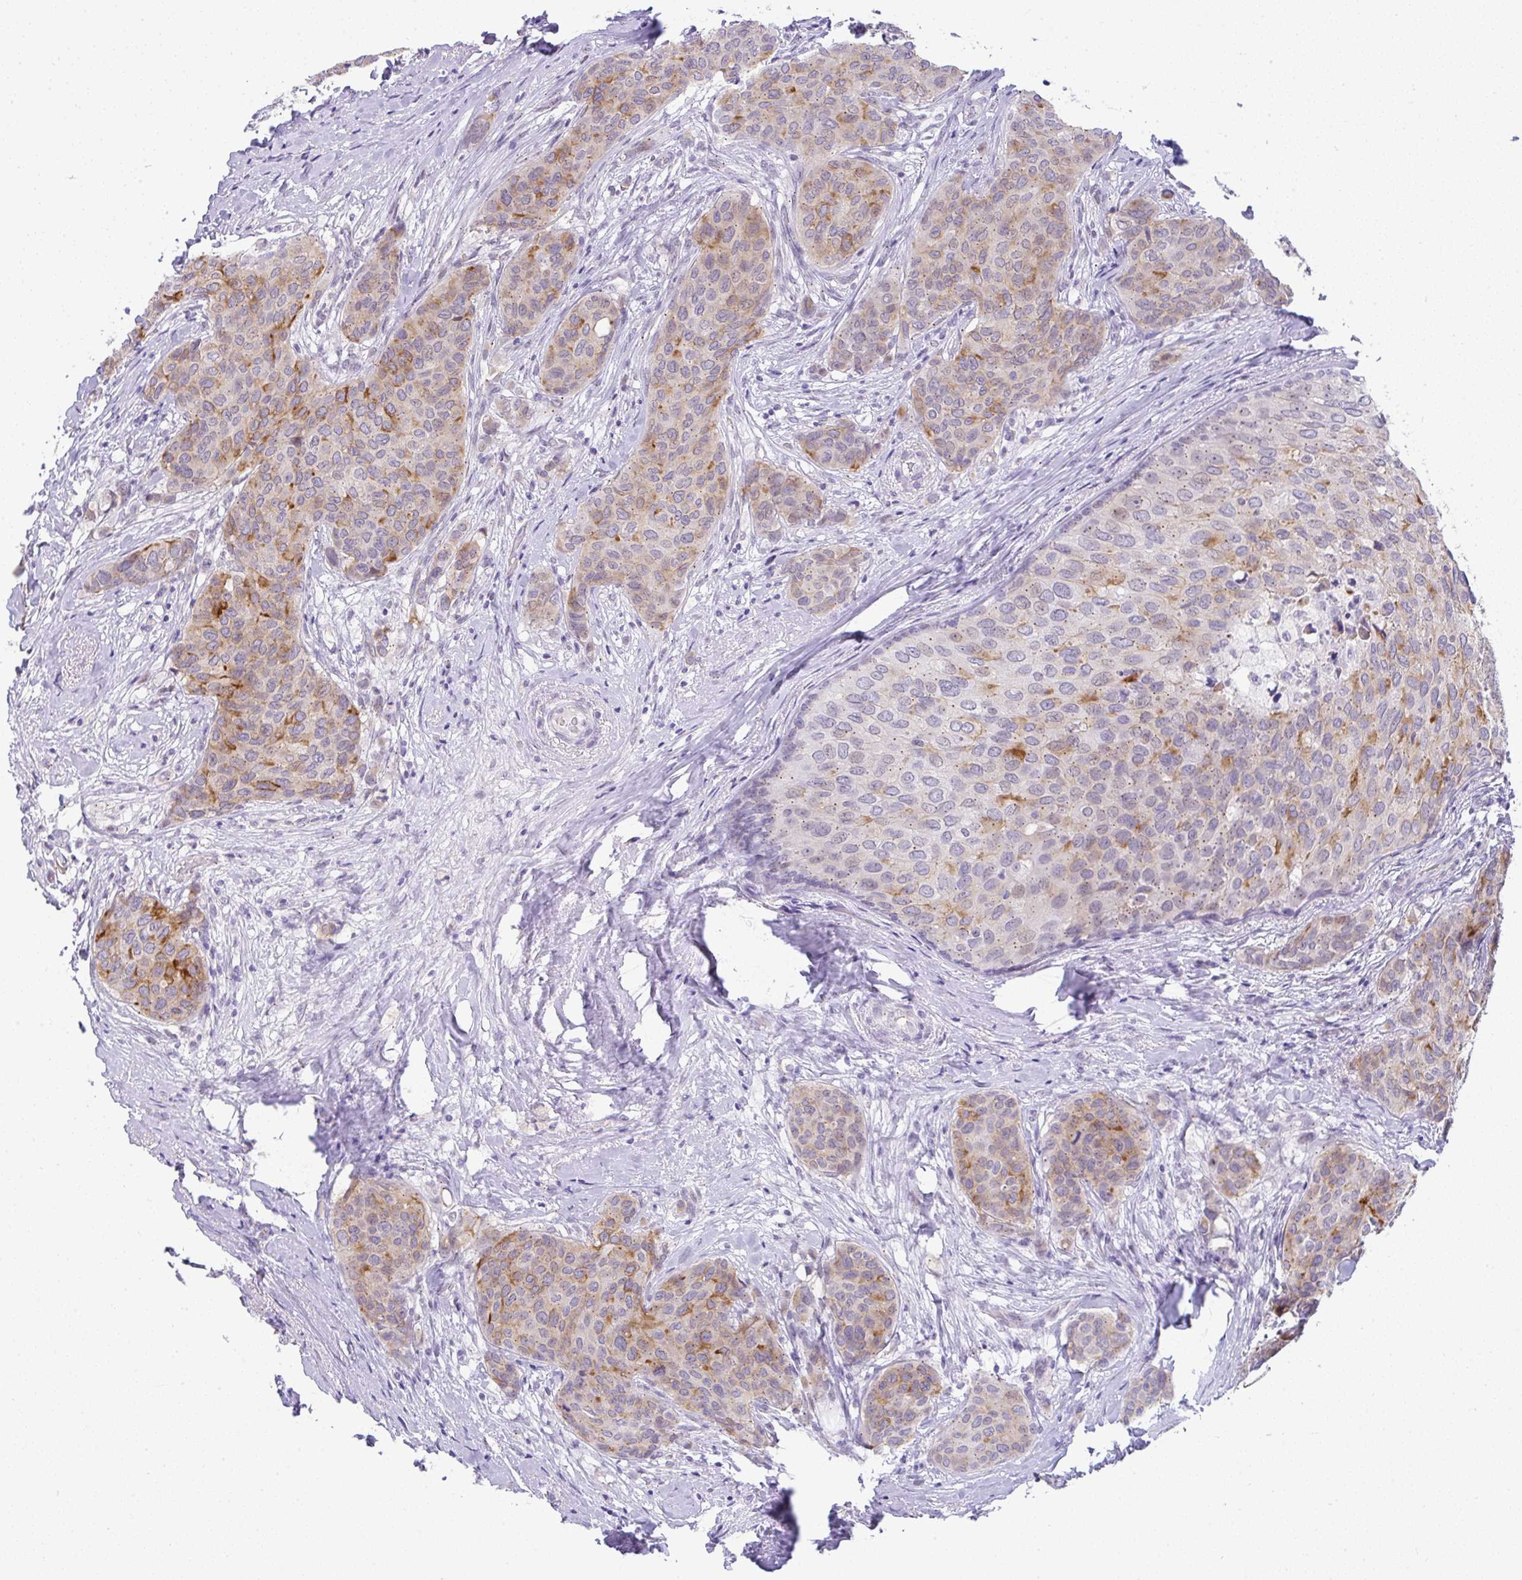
{"staining": {"intensity": "moderate", "quantity": "25%-75%", "location": "cytoplasmic/membranous"}, "tissue": "breast cancer", "cell_type": "Tumor cells", "image_type": "cancer", "snomed": [{"axis": "morphology", "description": "Duct carcinoma"}, {"axis": "topography", "description": "Breast"}], "caption": "Immunohistochemical staining of human intraductal carcinoma (breast) demonstrates medium levels of moderate cytoplasmic/membranous protein staining in about 25%-75% of tumor cells. (Brightfield microscopy of DAB IHC at high magnification).", "gene": "FAM177A1", "patient": {"sex": "female", "age": 47}}